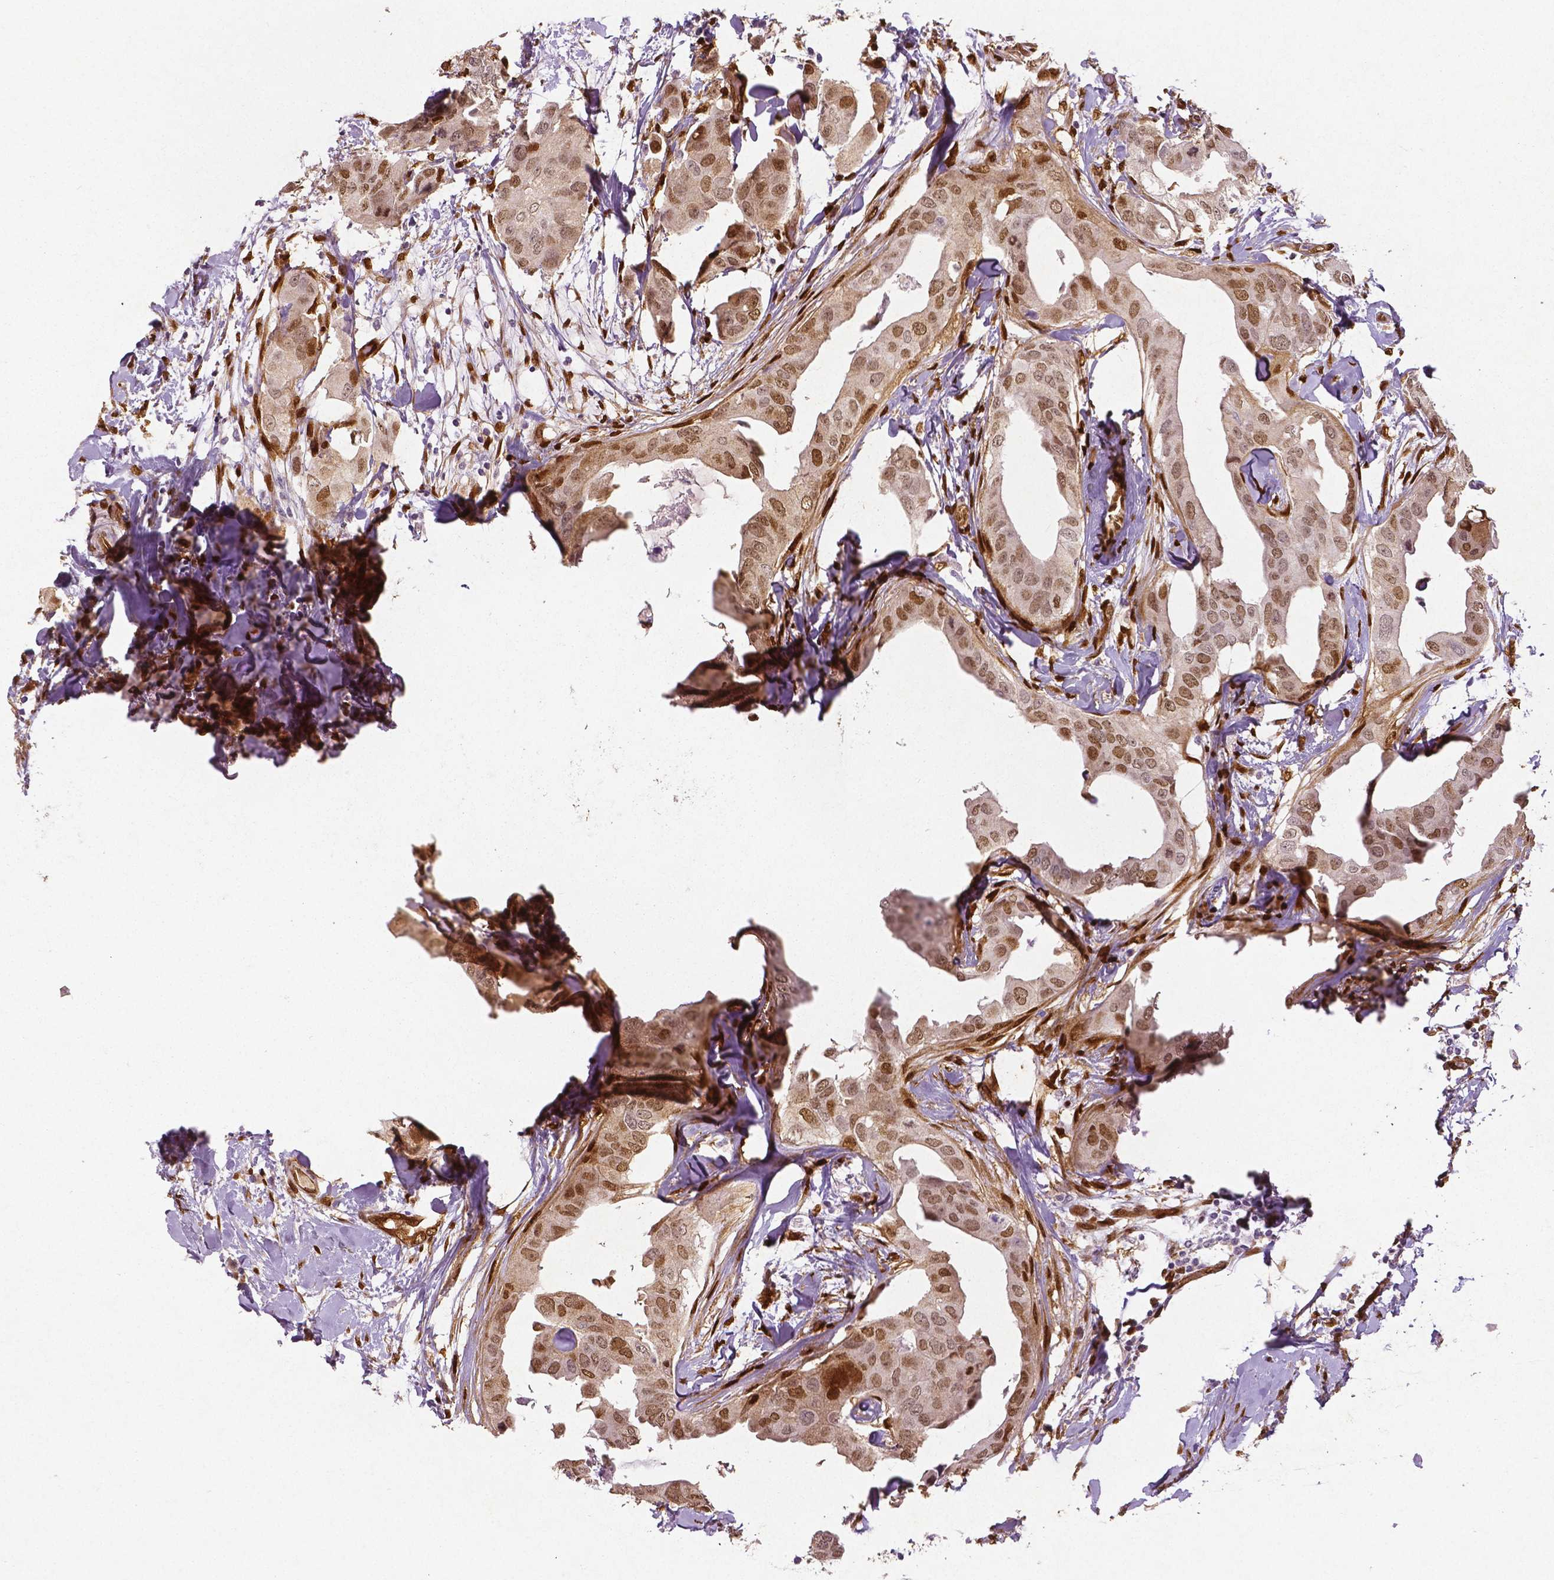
{"staining": {"intensity": "moderate", "quantity": ">75%", "location": "cytoplasmic/membranous,nuclear"}, "tissue": "breast cancer", "cell_type": "Tumor cells", "image_type": "cancer", "snomed": [{"axis": "morphology", "description": "Normal tissue, NOS"}, {"axis": "morphology", "description": "Duct carcinoma"}, {"axis": "topography", "description": "Breast"}], "caption": "Moderate cytoplasmic/membranous and nuclear expression for a protein is identified in about >75% of tumor cells of breast cancer (infiltrating ductal carcinoma) using IHC.", "gene": "WWTR1", "patient": {"sex": "female", "age": 40}}